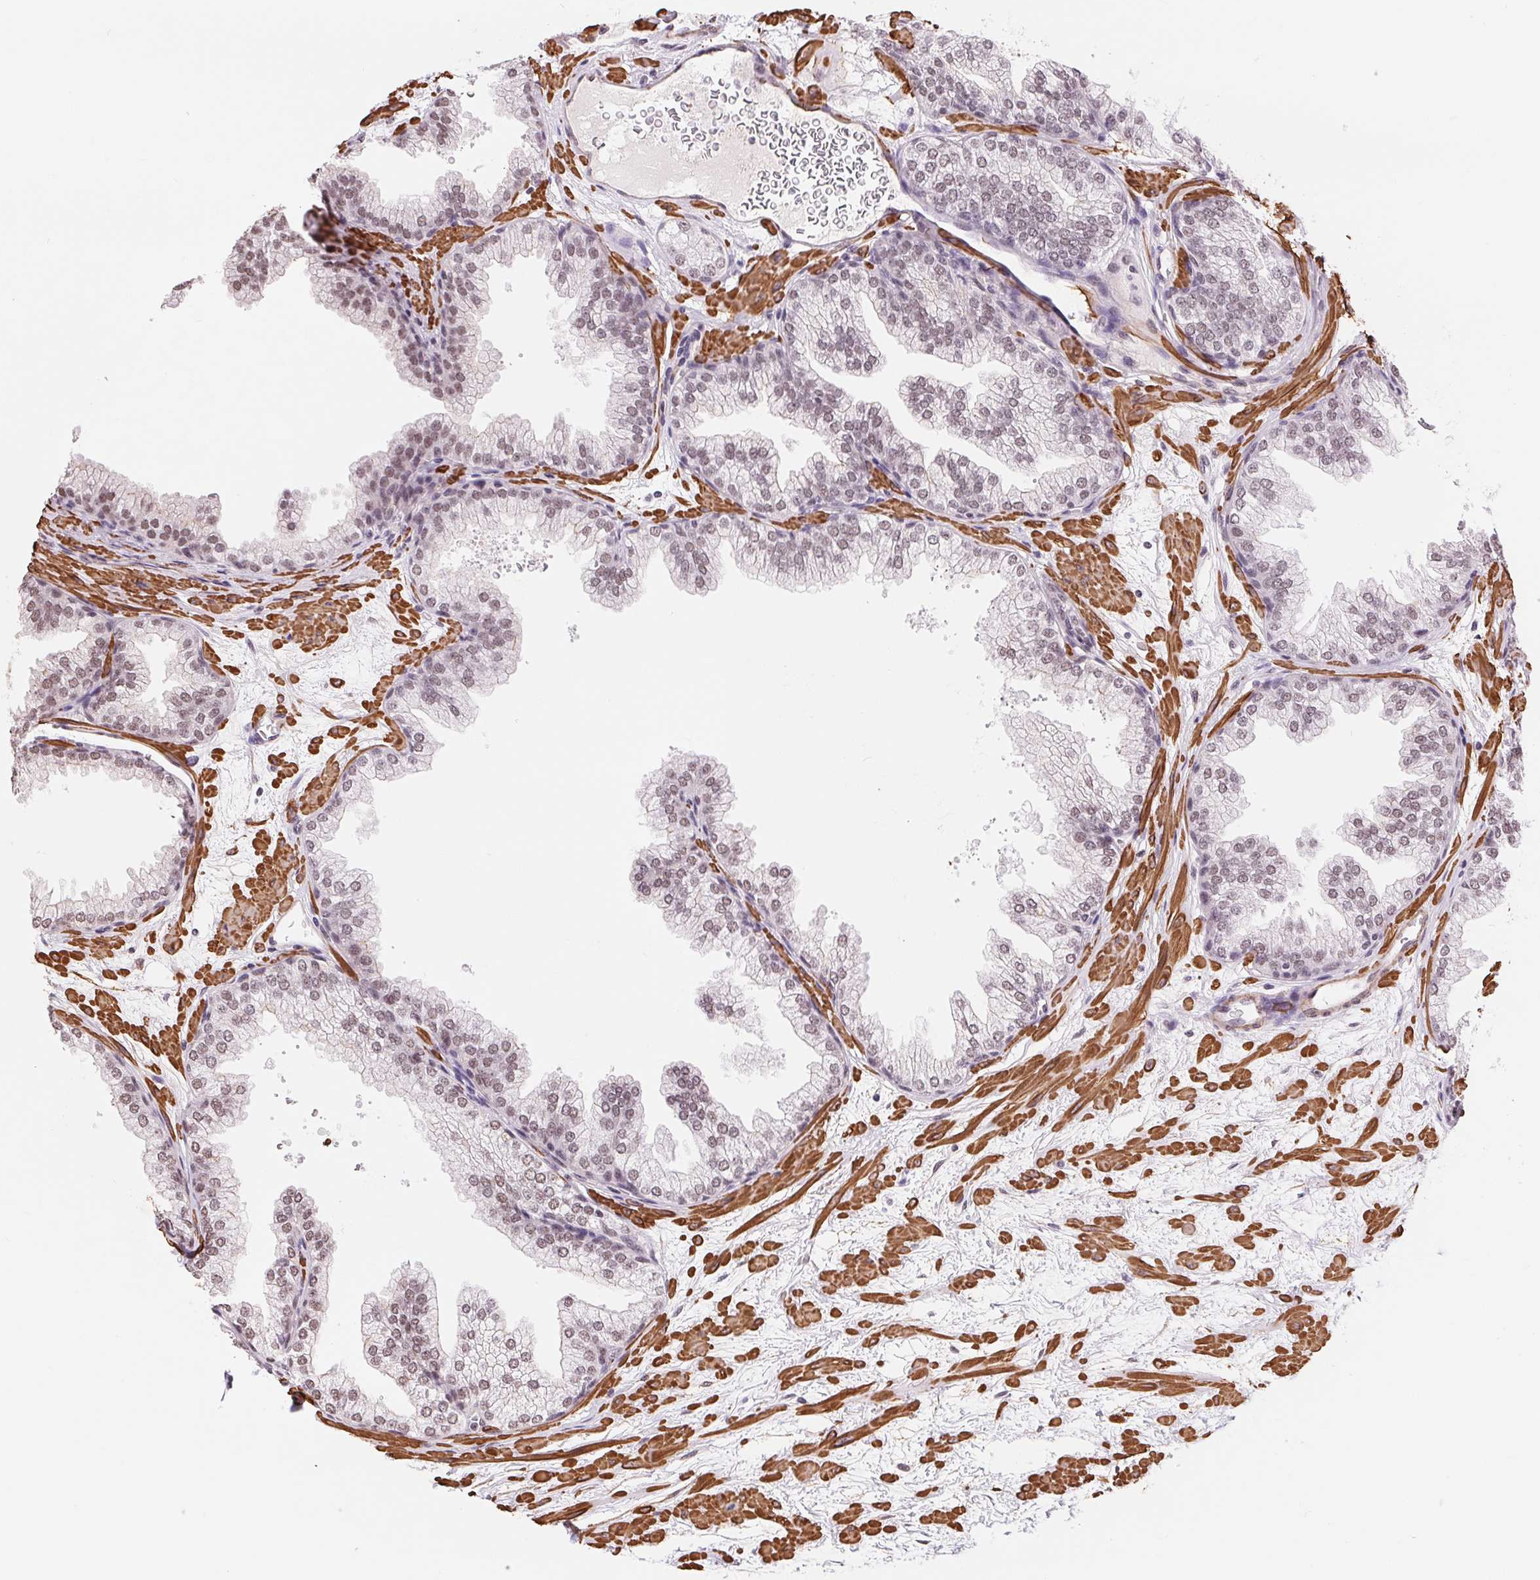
{"staining": {"intensity": "negative", "quantity": "none", "location": "none"}, "tissue": "prostate", "cell_type": "Glandular cells", "image_type": "normal", "snomed": [{"axis": "morphology", "description": "Normal tissue, NOS"}, {"axis": "topography", "description": "Prostate"}], "caption": "This is an immunohistochemistry histopathology image of benign human prostate. There is no expression in glandular cells.", "gene": "BCAT1", "patient": {"sex": "male", "age": 37}}